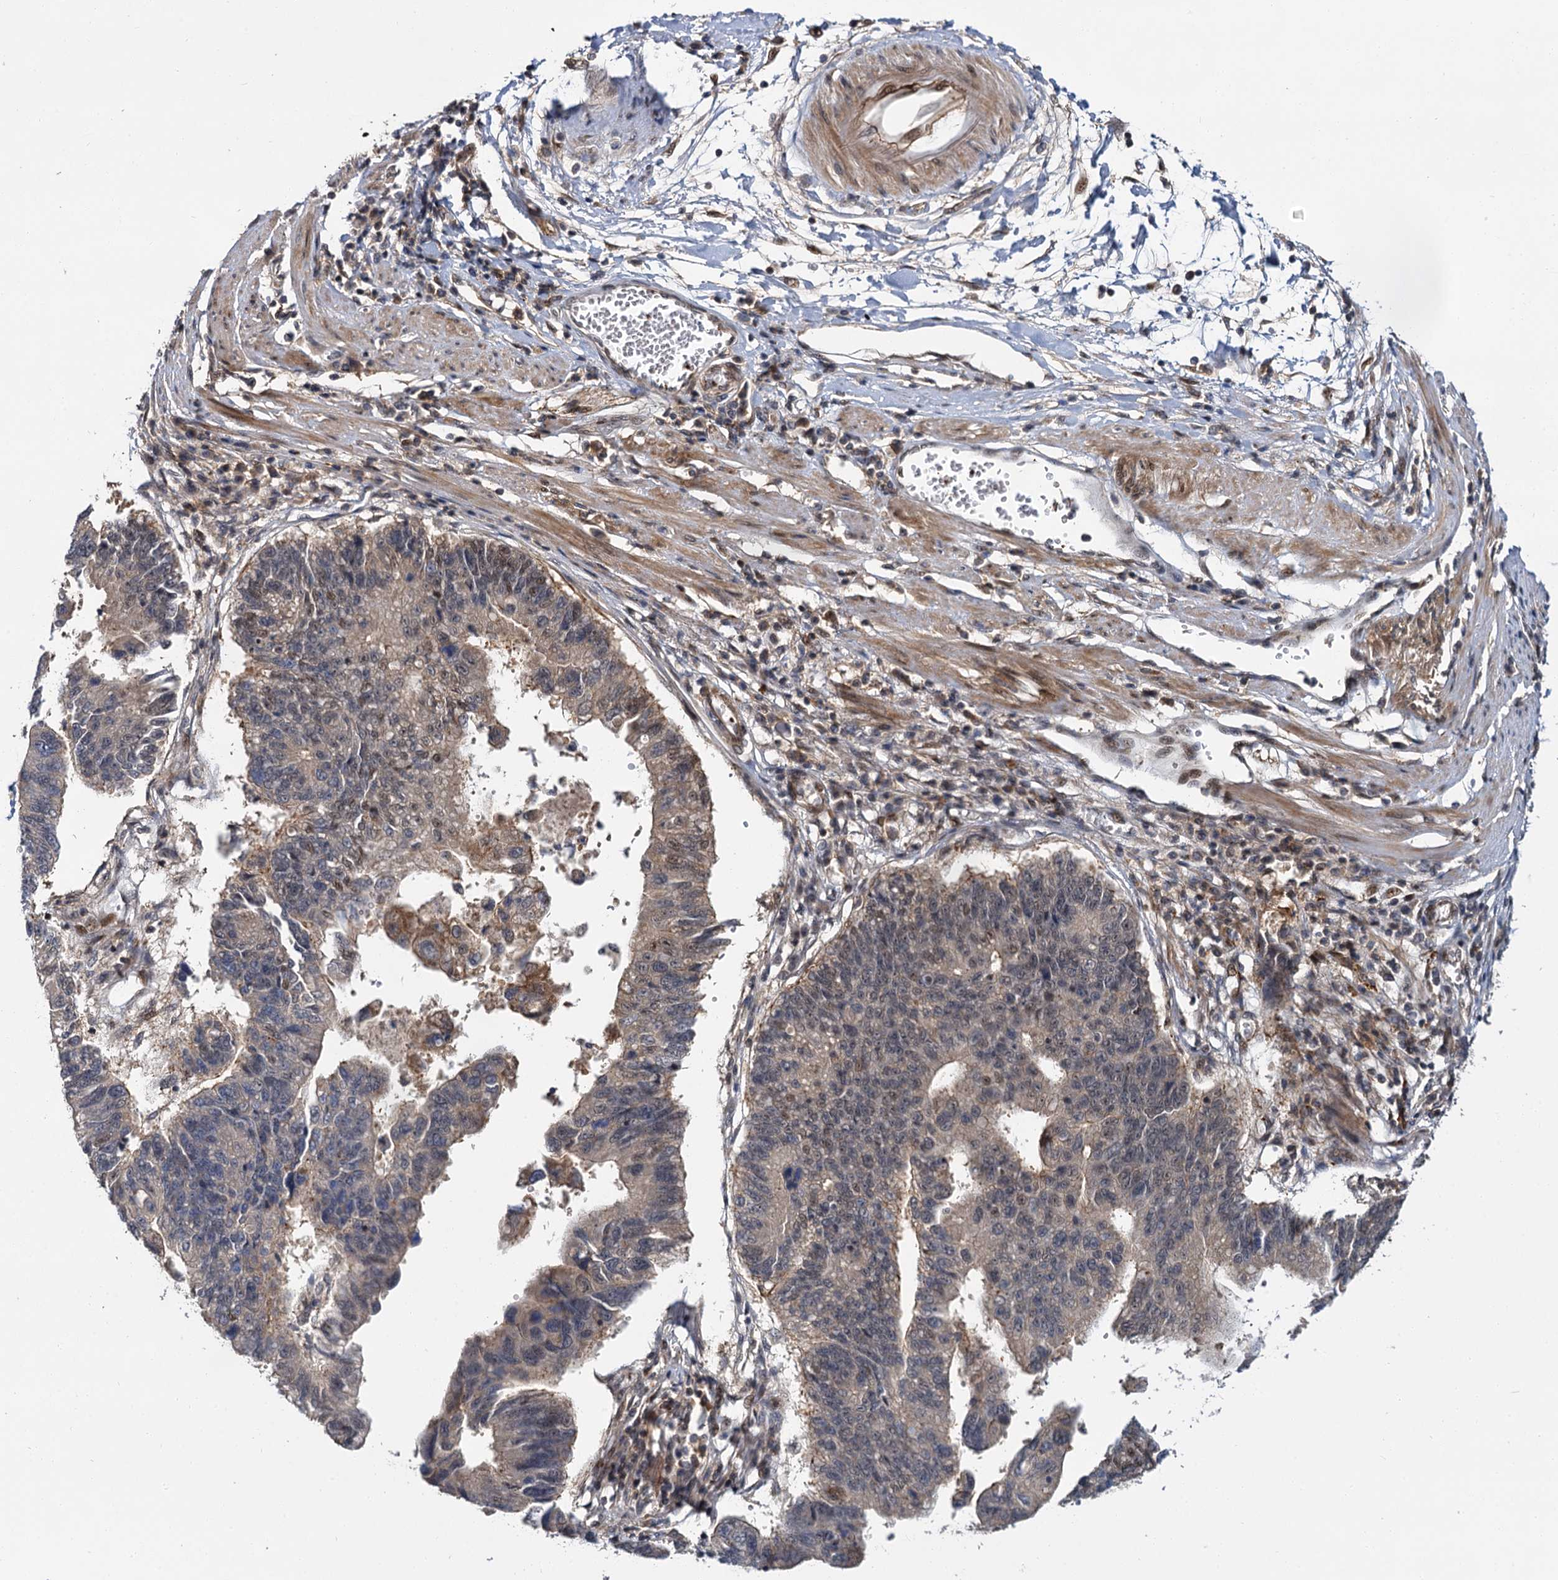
{"staining": {"intensity": "weak", "quantity": "25%-75%", "location": "cytoplasmic/membranous,nuclear"}, "tissue": "stomach cancer", "cell_type": "Tumor cells", "image_type": "cancer", "snomed": [{"axis": "morphology", "description": "Adenocarcinoma, NOS"}, {"axis": "topography", "description": "Stomach"}], "caption": "About 25%-75% of tumor cells in human stomach cancer display weak cytoplasmic/membranous and nuclear protein expression as visualized by brown immunohistochemical staining.", "gene": "MBD6", "patient": {"sex": "male", "age": 59}}